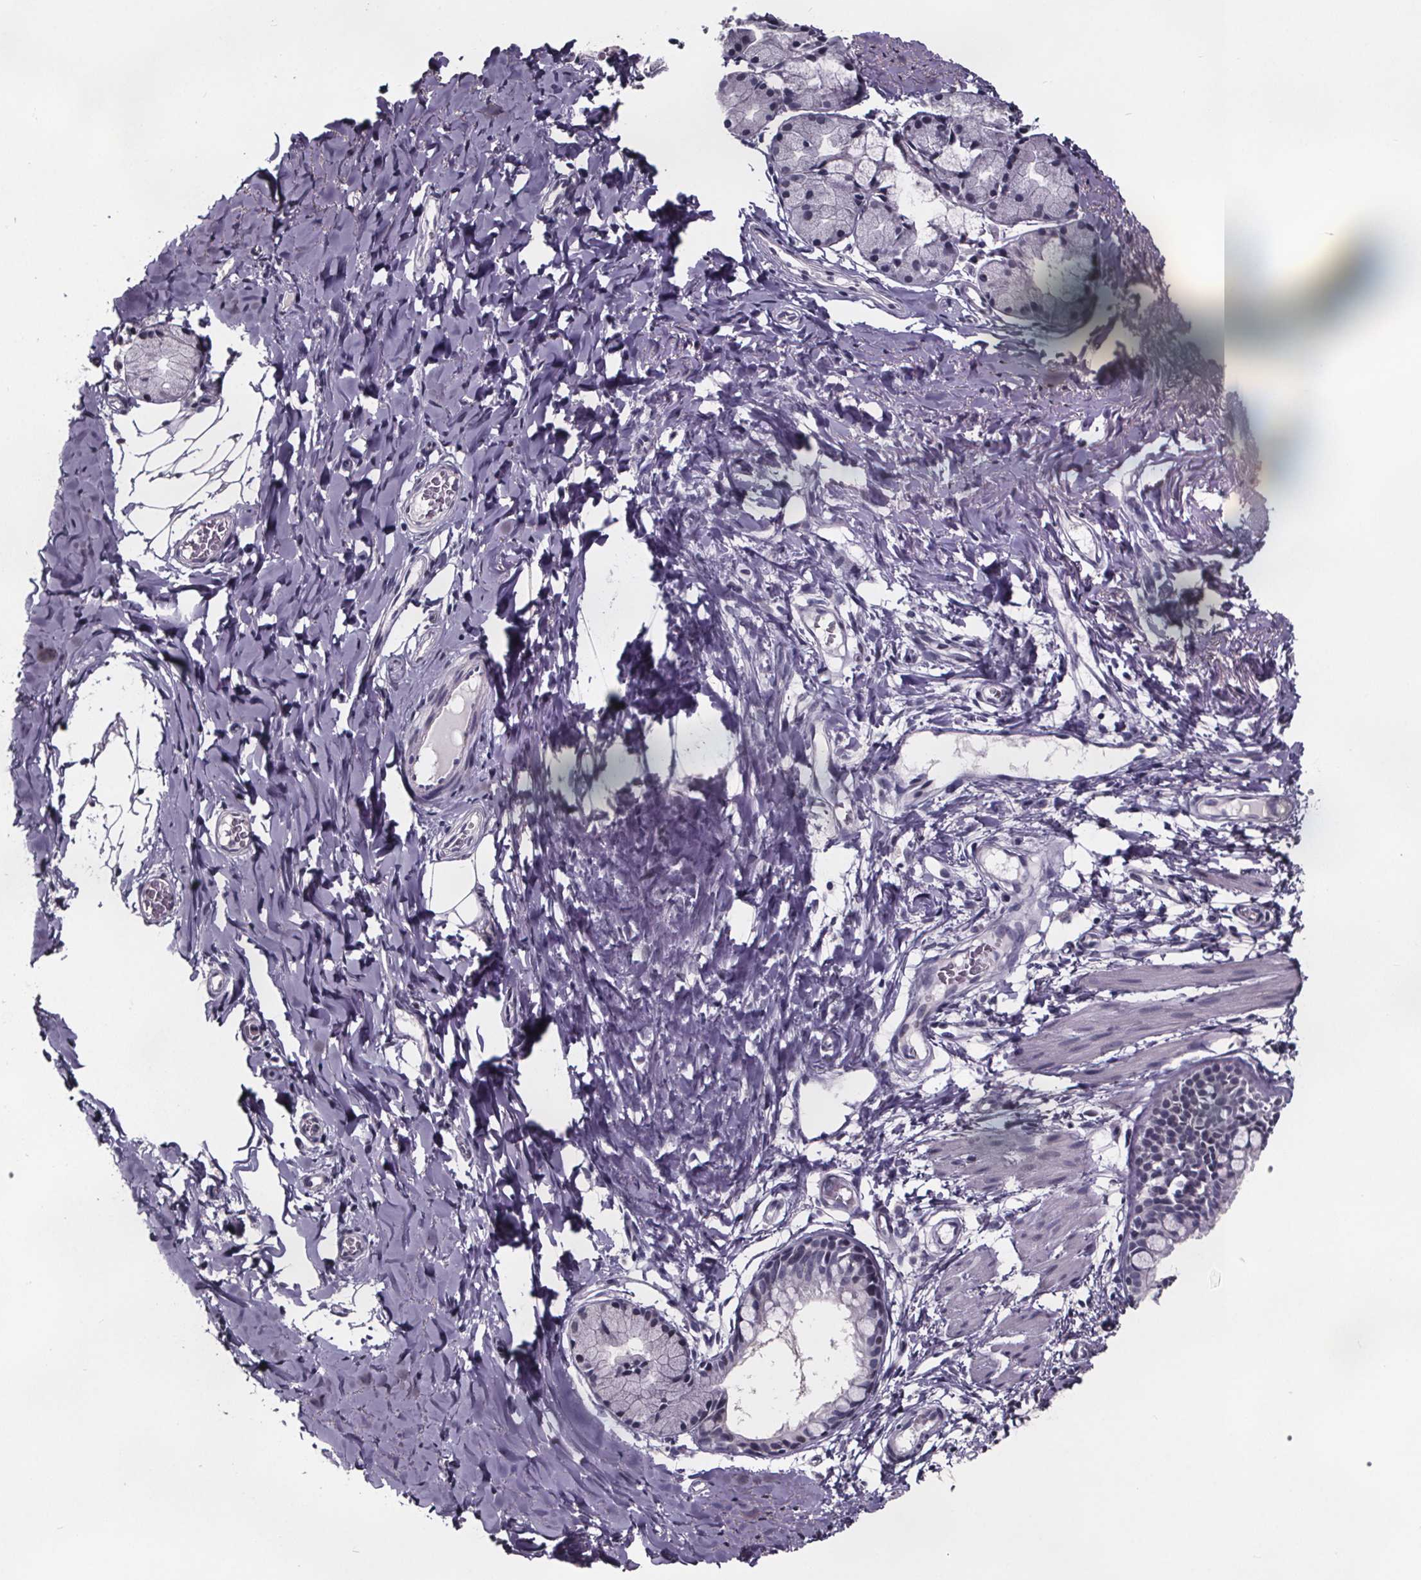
{"staining": {"intensity": "negative", "quantity": "none", "location": "none"}, "tissue": "bronchus", "cell_type": "Respiratory epithelial cells", "image_type": "normal", "snomed": [{"axis": "morphology", "description": "Normal tissue, NOS"}, {"axis": "topography", "description": "Bronchus"}], "caption": "Photomicrograph shows no protein staining in respiratory epithelial cells of unremarkable bronchus. (Immunohistochemistry (ihc), brightfield microscopy, high magnification).", "gene": "AR", "patient": {"sex": "male", "age": 1}}